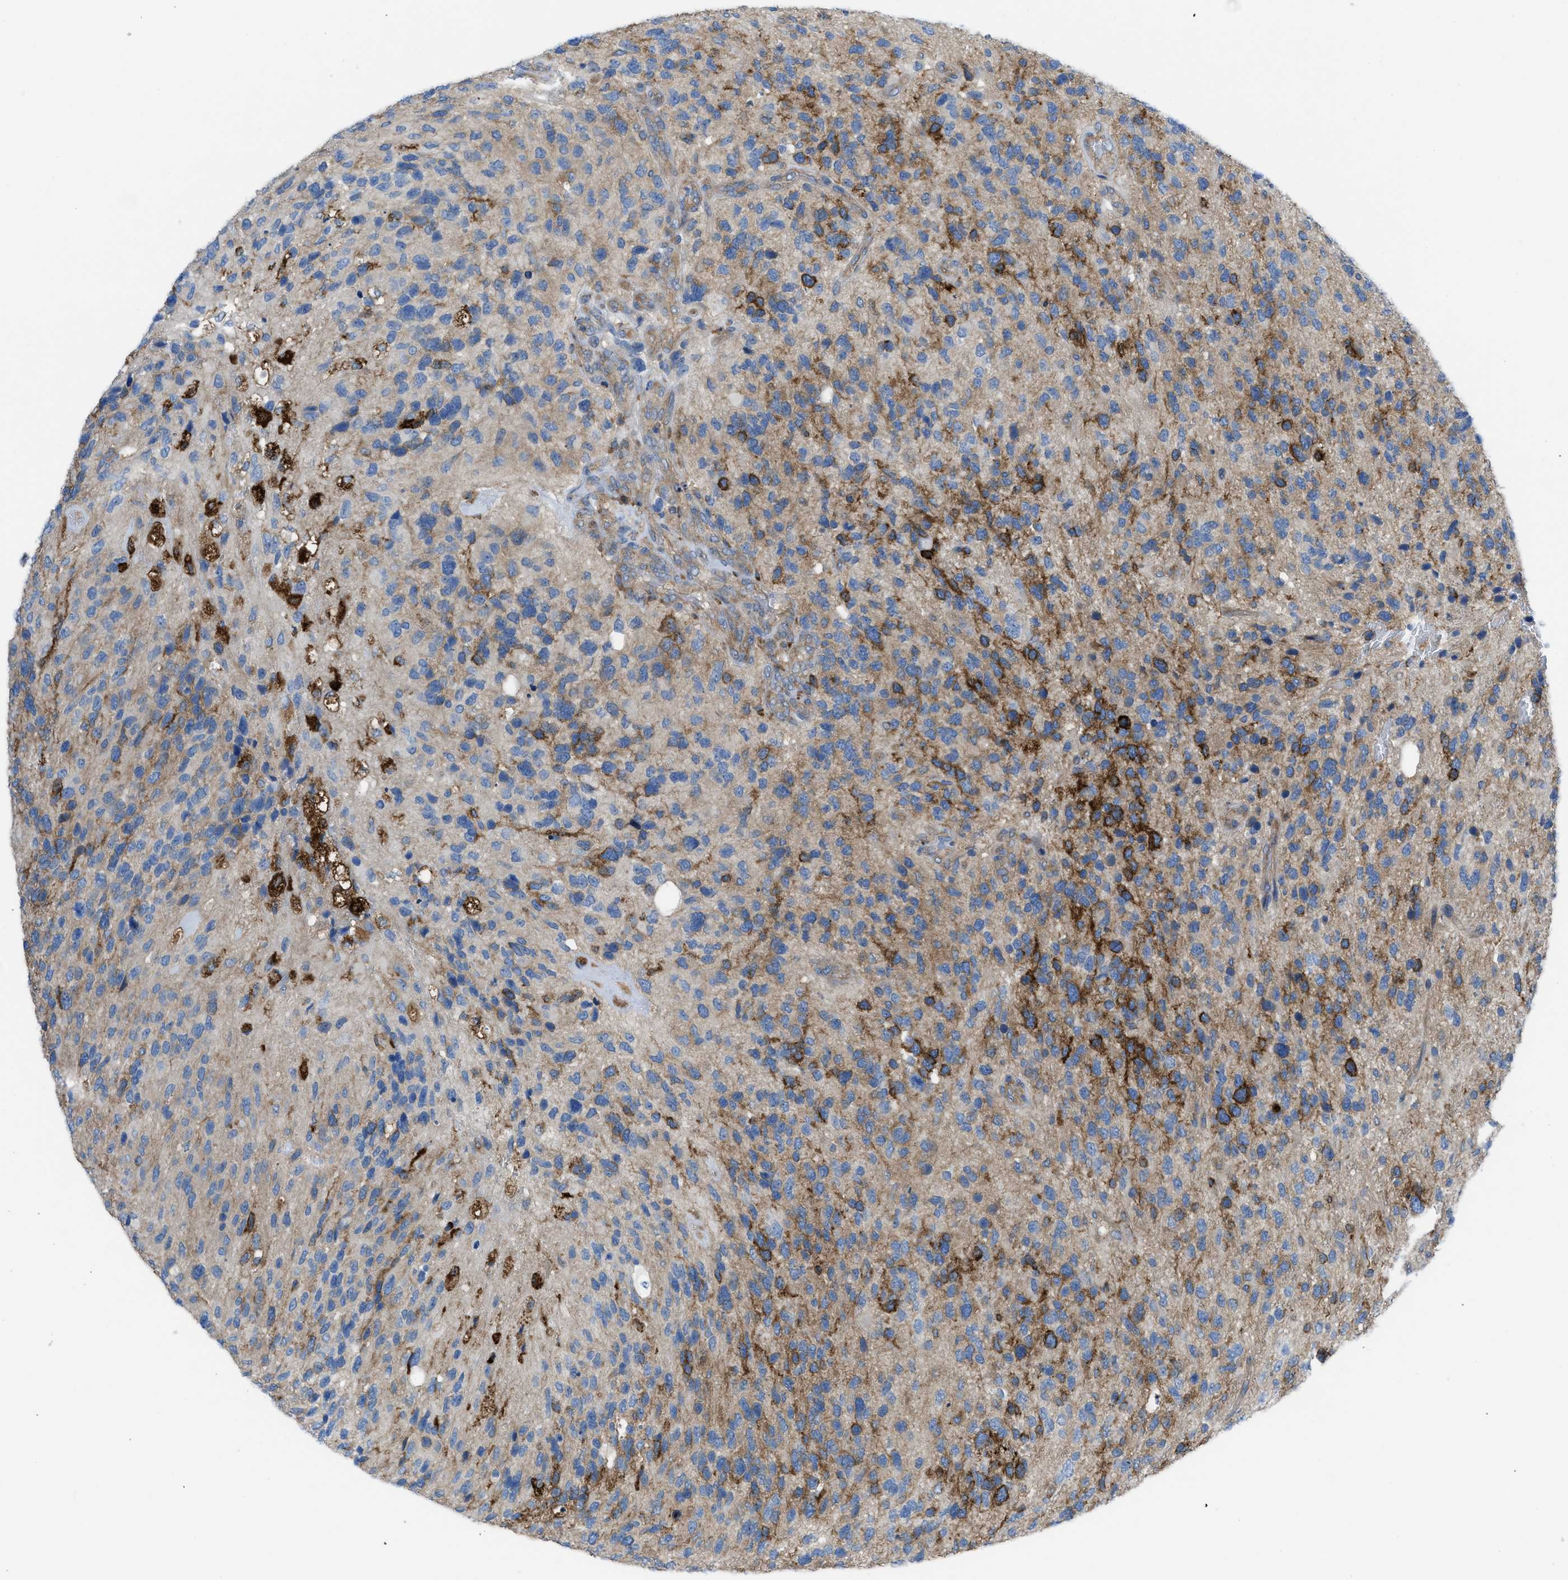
{"staining": {"intensity": "strong", "quantity": "25%-75%", "location": "cytoplasmic/membranous"}, "tissue": "glioma", "cell_type": "Tumor cells", "image_type": "cancer", "snomed": [{"axis": "morphology", "description": "Glioma, malignant, High grade"}, {"axis": "topography", "description": "Brain"}], "caption": "This photomicrograph demonstrates high-grade glioma (malignant) stained with IHC to label a protein in brown. The cytoplasmic/membranous of tumor cells show strong positivity for the protein. Nuclei are counter-stained blue.", "gene": "EGFR", "patient": {"sex": "female", "age": 58}}